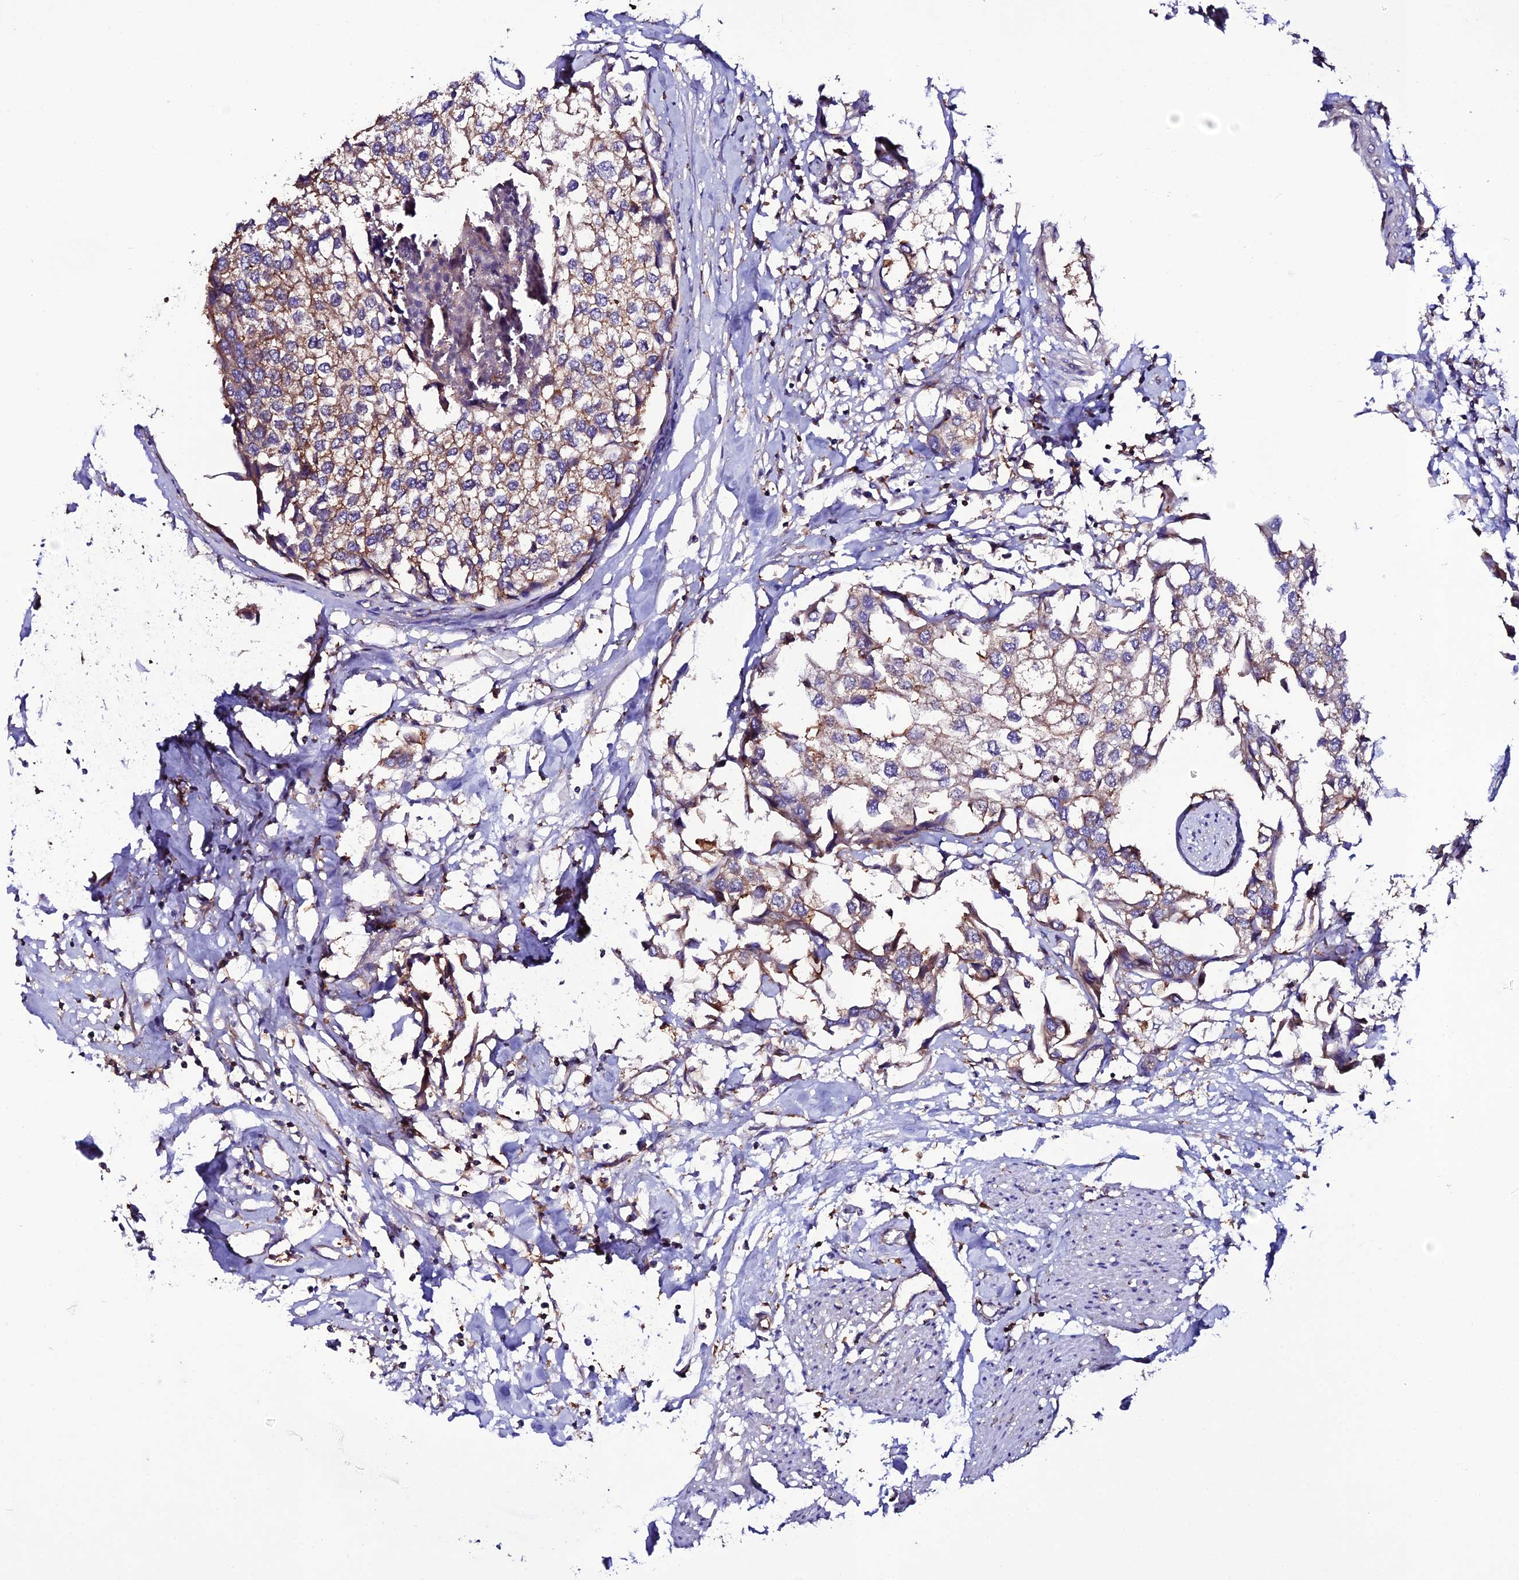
{"staining": {"intensity": "moderate", "quantity": ">75%", "location": "cytoplasmic/membranous"}, "tissue": "urothelial cancer", "cell_type": "Tumor cells", "image_type": "cancer", "snomed": [{"axis": "morphology", "description": "Urothelial carcinoma, High grade"}, {"axis": "topography", "description": "Urinary bladder"}], "caption": "Human urothelial carcinoma (high-grade) stained with a protein marker exhibits moderate staining in tumor cells.", "gene": "USP17L15", "patient": {"sex": "male", "age": 64}}